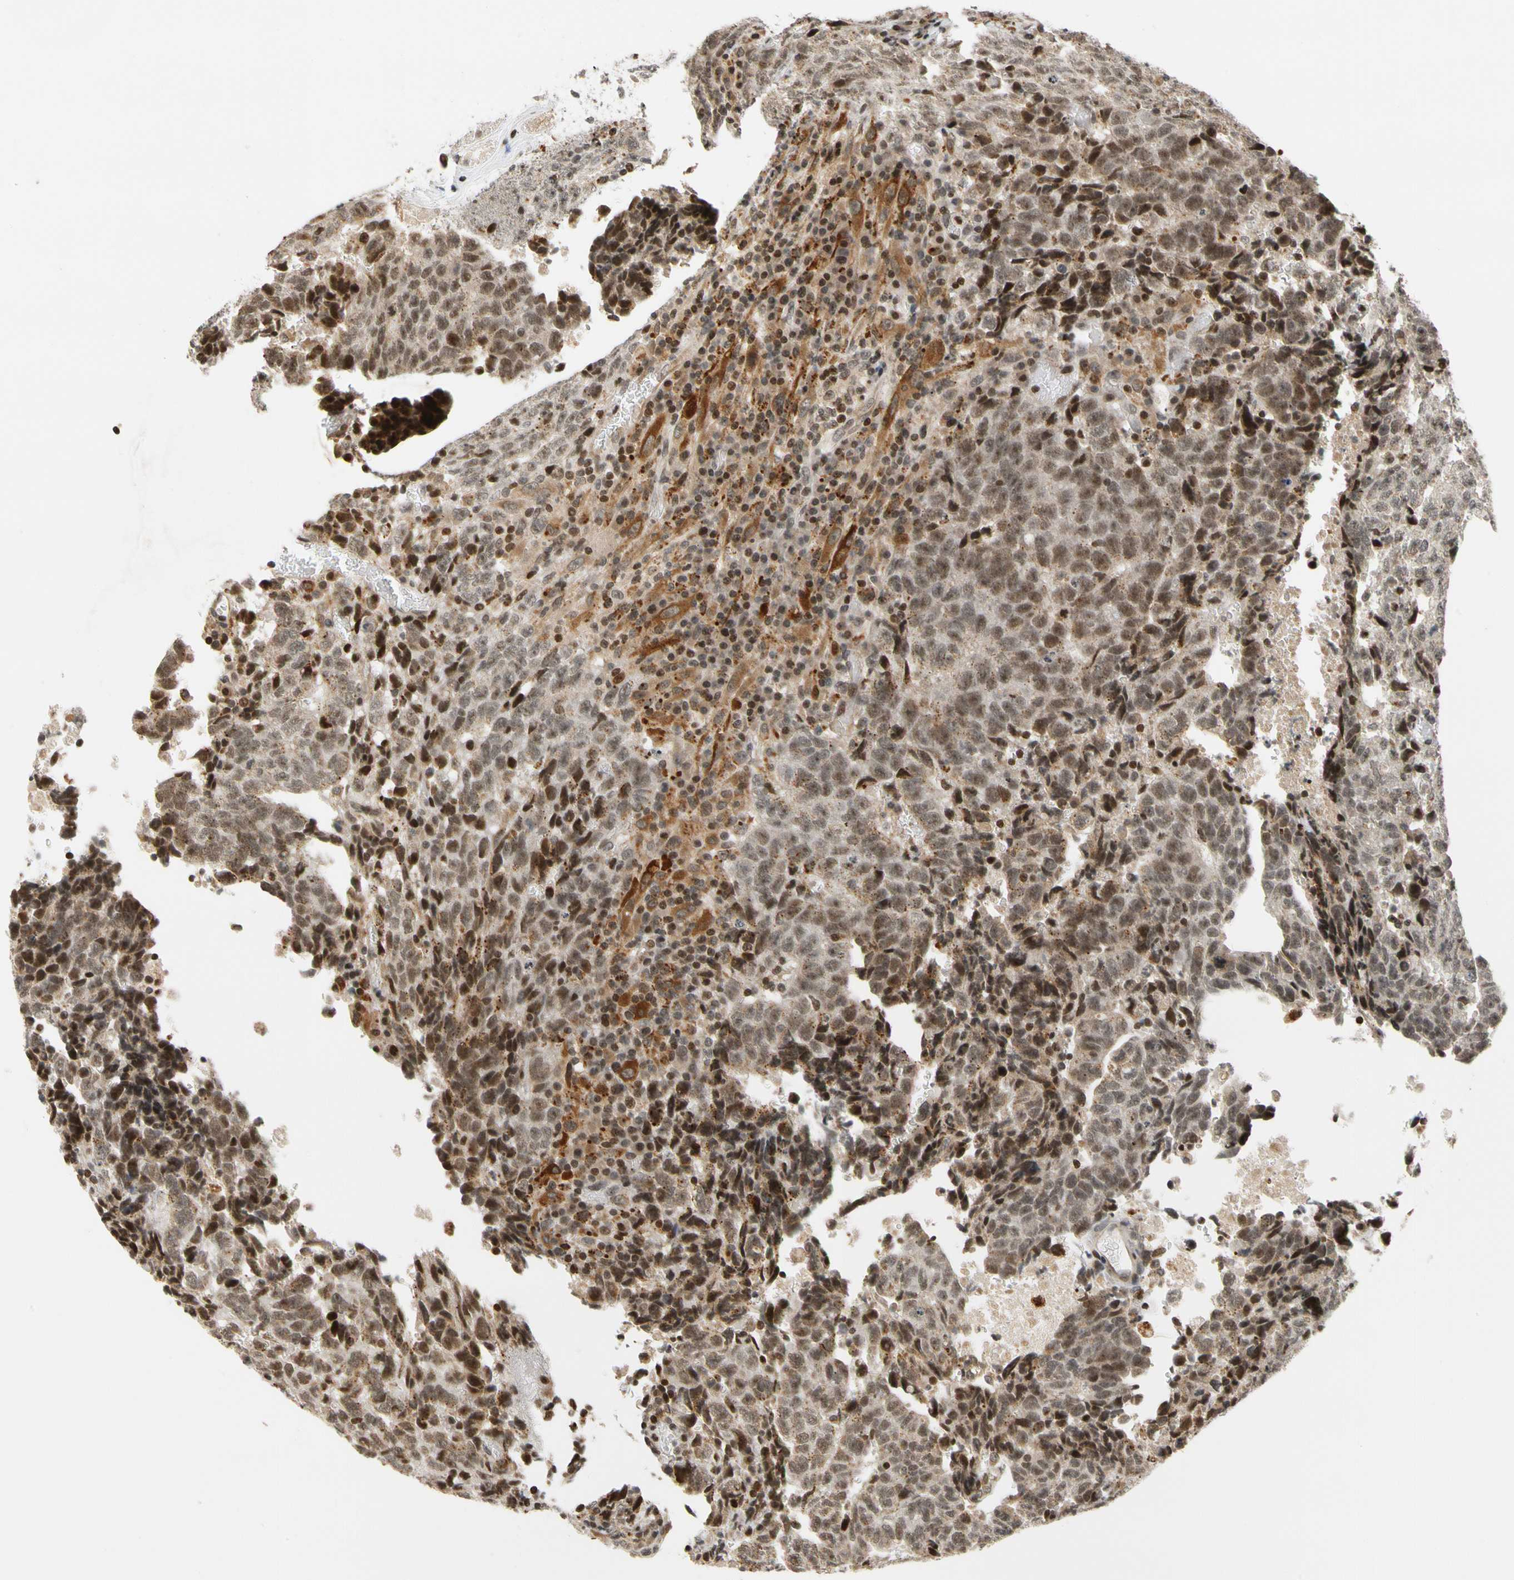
{"staining": {"intensity": "weak", "quantity": ">75%", "location": "cytoplasmic/membranous,nuclear"}, "tissue": "testis cancer", "cell_type": "Tumor cells", "image_type": "cancer", "snomed": [{"axis": "morphology", "description": "Necrosis, NOS"}, {"axis": "morphology", "description": "Carcinoma, Embryonal, NOS"}, {"axis": "topography", "description": "Testis"}], "caption": "About >75% of tumor cells in human testis embryonal carcinoma reveal weak cytoplasmic/membranous and nuclear protein expression as visualized by brown immunohistochemical staining.", "gene": "CDK7", "patient": {"sex": "male", "age": 19}}